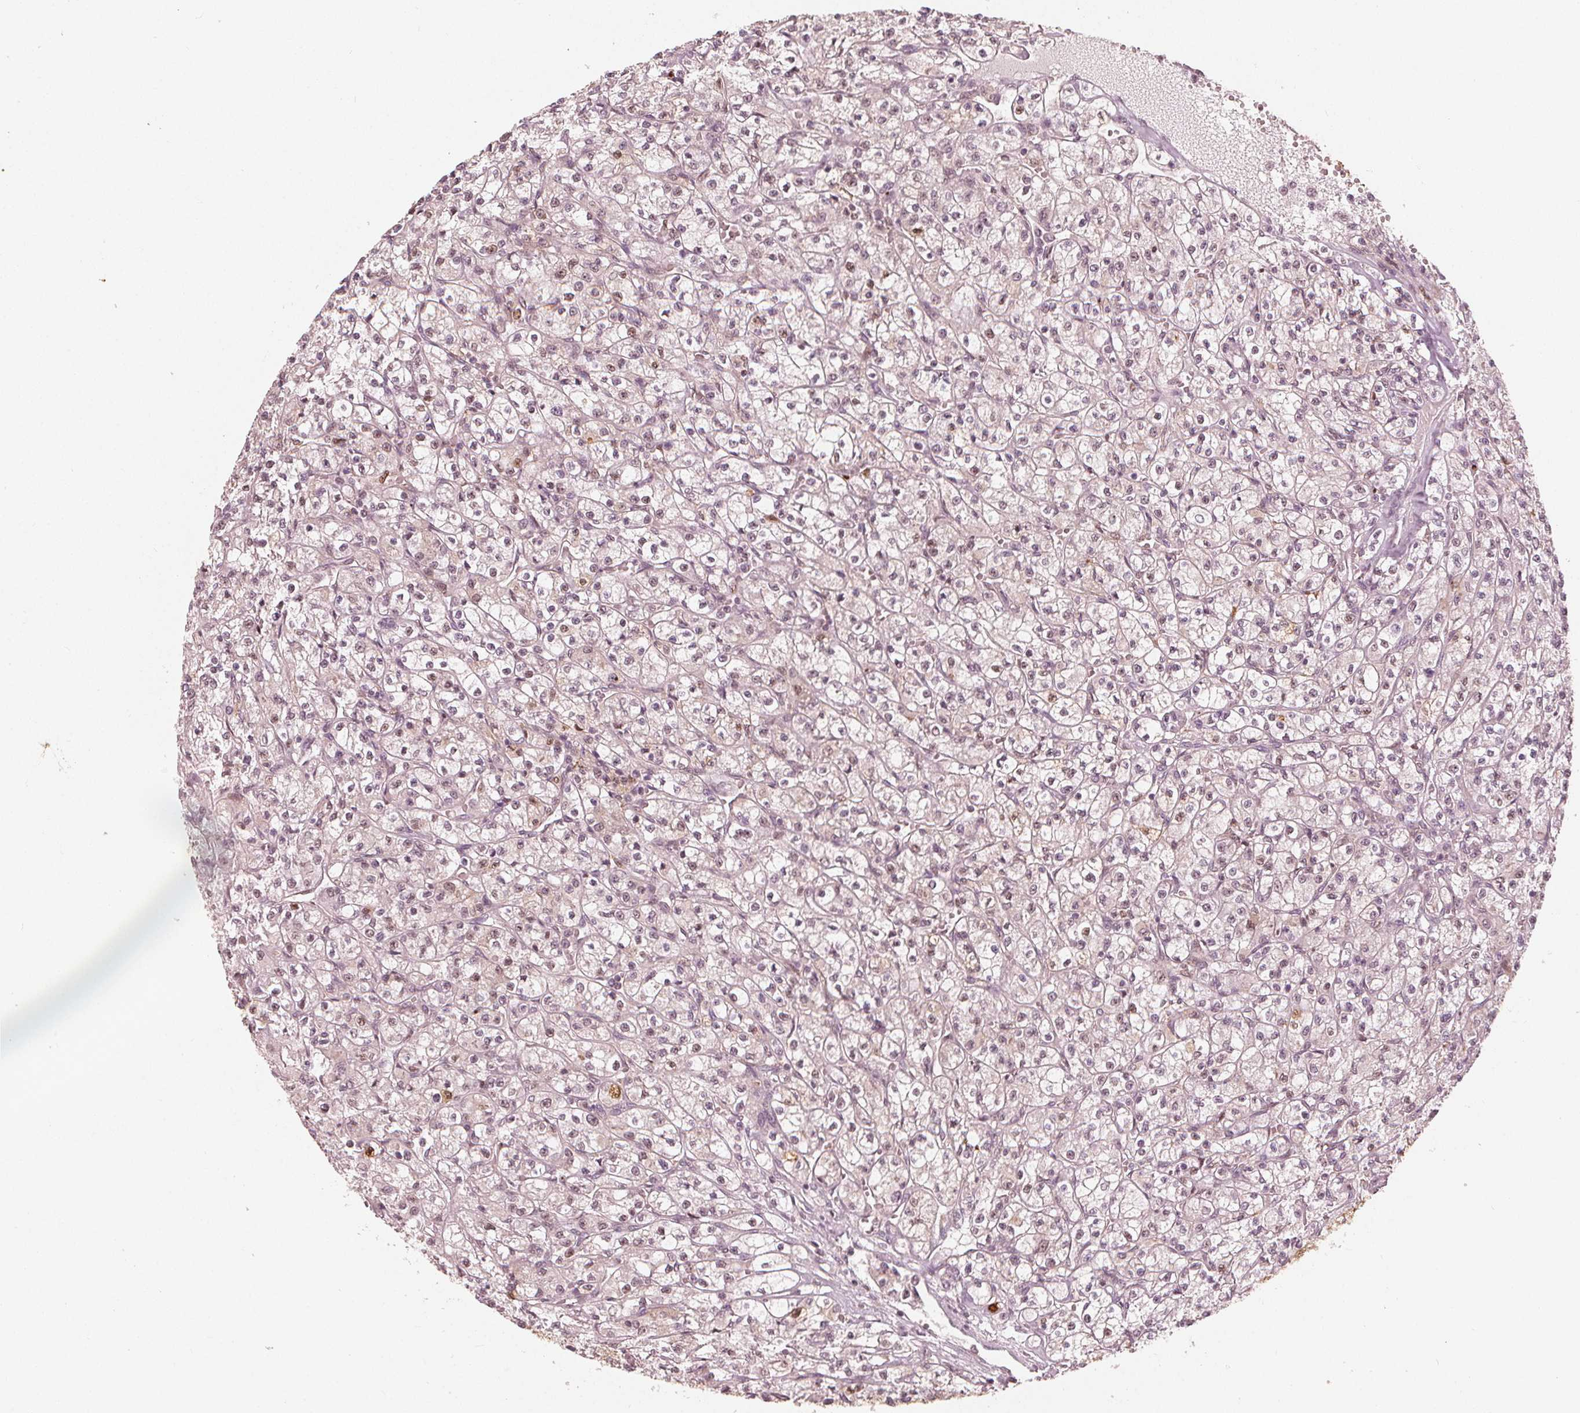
{"staining": {"intensity": "moderate", "quantity": "25%-75%", "location": "cytoplasmic/membranous,nuclear"}, "tissue": "renal cancer", "cell_type": "Tumor cells", "image_type": "cancer", "snomed": [{"axis": "morphology", "description": "Adenocarcinoma, NOS"}, {"axis": "topography", "description": "Kidney"}], "caption": "Moderate cytoplasmic/membranous and nuclear expression is seen in about 25%-75% of tumor cells in renal adenocarcinoma.", "gene": "SQSTM1", "patient": {"sex": "female", "age": 70}}